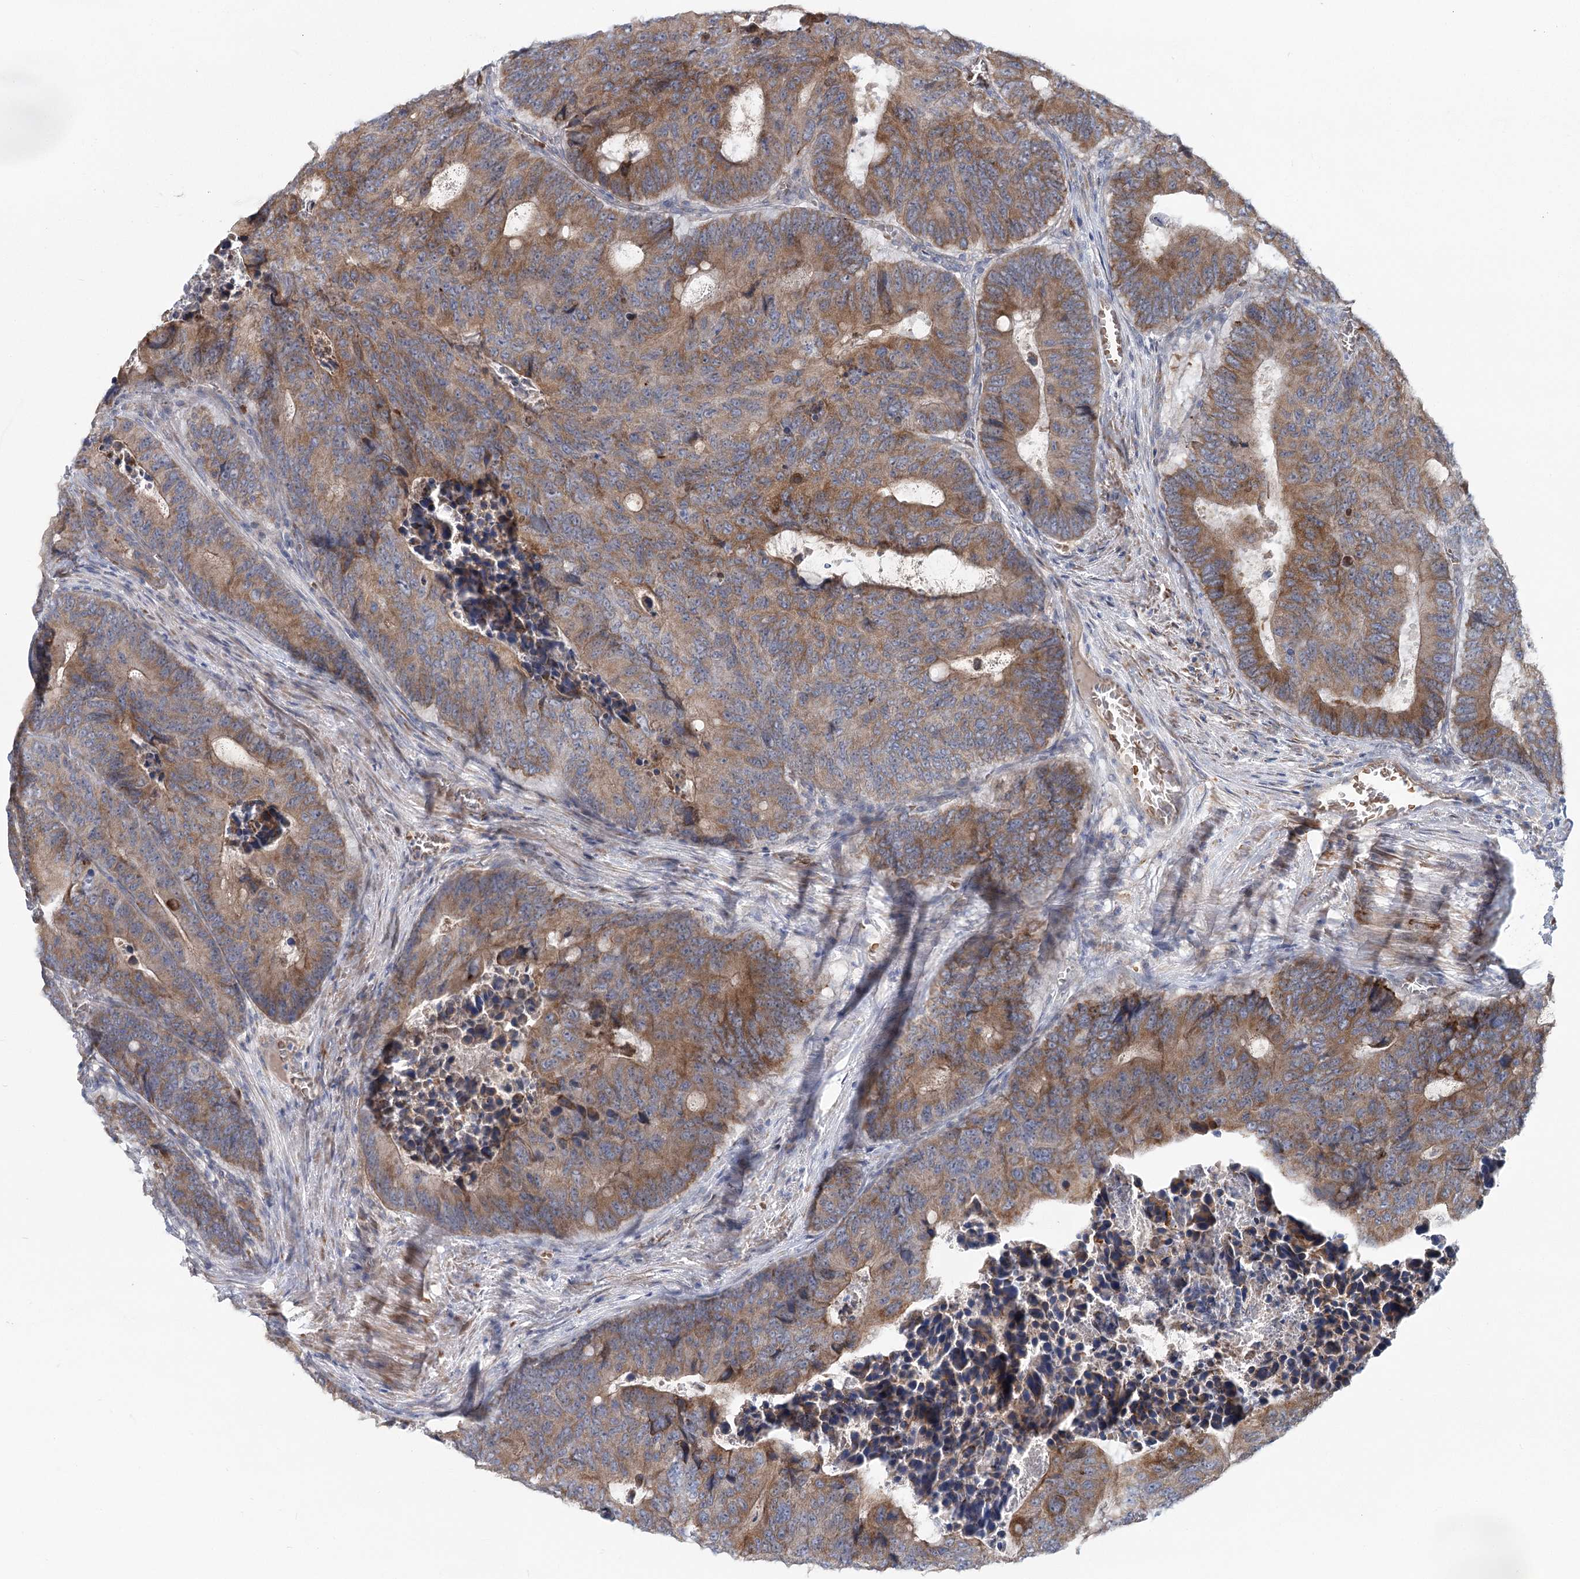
{"staining": {"intensity": "moderate", "quantity": ">75%", "location": "cytoplasmic/membranous"}, "tissue": "colorectal cancer", "cell_type": "Tumor cells", "image_type": "cancer", "snomed": [{"axis": "morphology", "description": "Adenocarcinoma, NOS"}, {"axis": "topography", "description": "Colon"}], "caption": "Immunohistochemistry (IHC) micrograph of neoplastic tissue: human colorectal adenocarcinoma stained using immunohistochemistry shows medium levels of moderate protein expression localized specifically in the cytoplasmic/membranous of tumor cells, appearing as a cytoplasmic/membranous brown color.", "gene": "CIB4", "patient": {"sex": "male", "age": 87}}